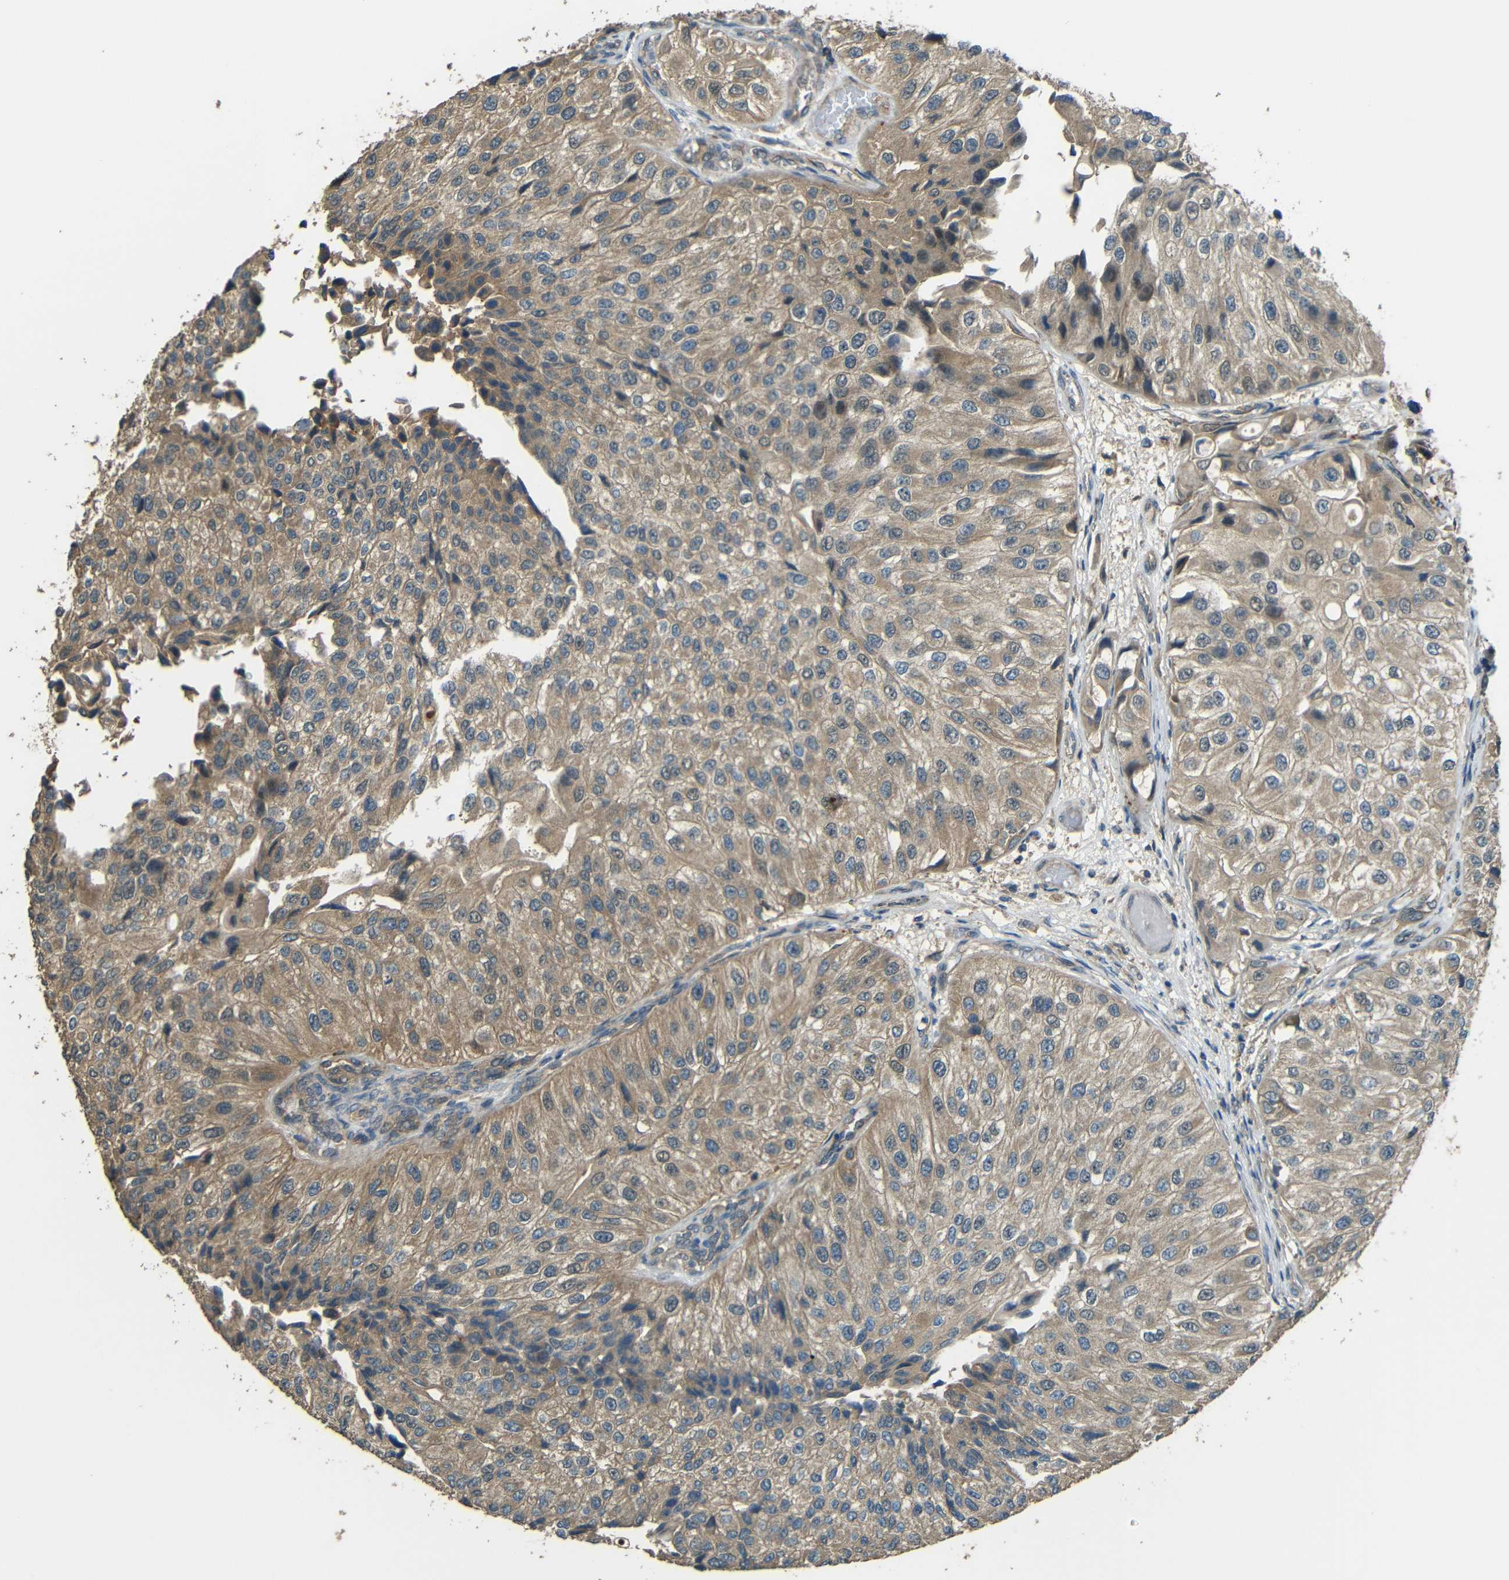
{"staining": {"intensity": "moderate", "quantity": ">75%", "location": "cytoplasmic/membranous"}, "tissue": "urothelial cancer", "cell_type": "Tumor cells", "image_type": "cancer", "snomed": [{"axis": "morphology", "description": "Urothelial carcinoma, High grade"}, {"axis": "topography", "description": "Kidney"}, {"axis": "topography", "description": "Urinary bladder"}], "caption": "Moderate cytoplasmic/membranous staining for a protein is present in about >75% of tumor cells of high-grade urothelial carcinoma using immunohistochemistry (IHC).", "gene": "ACACA", "patient": {"sex": "male", "age": 77}}